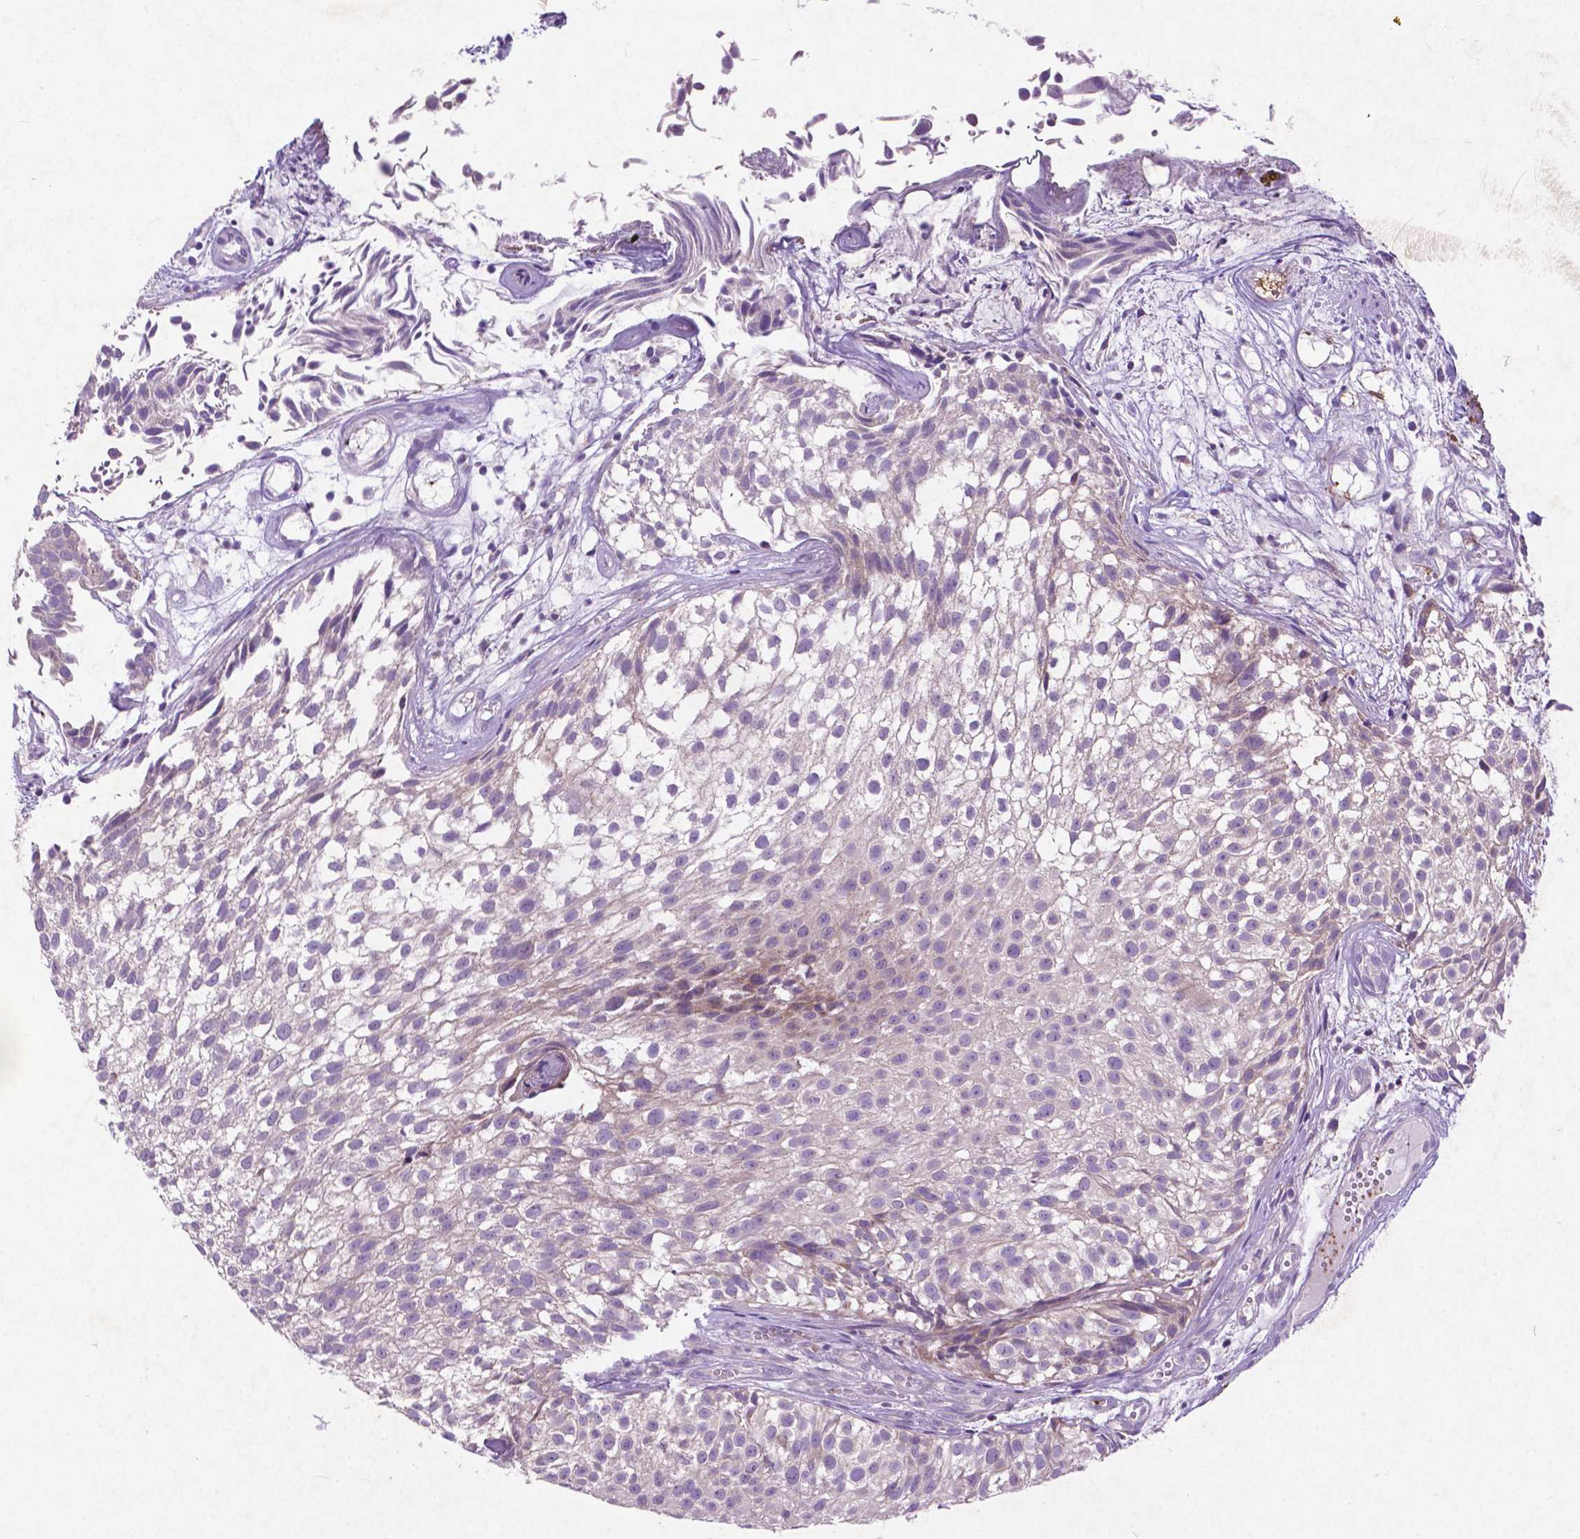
{"staining": {"intensity": "negative", "quantity": "none", "location": "none"}, "tissue": "urothelial cancer", "cell_type": "Tumor cells", "image_type": "cancer", "snomed": [{"axis": "morphology", "description": "Urothelial carcinoma, Low grade"}, {"axis": "topography", "description": "Urinary bladder"}], "caption": "Immunohistochemistry histopathology image of neoplastic tissue: human urothelial cancer stained with DAB (3,3'-diaminobenzidine) demonstrates no significant protein positivity in tumor cells.", "gene": "ATG4D", "patient": {"sex": "male", "age": 70}}